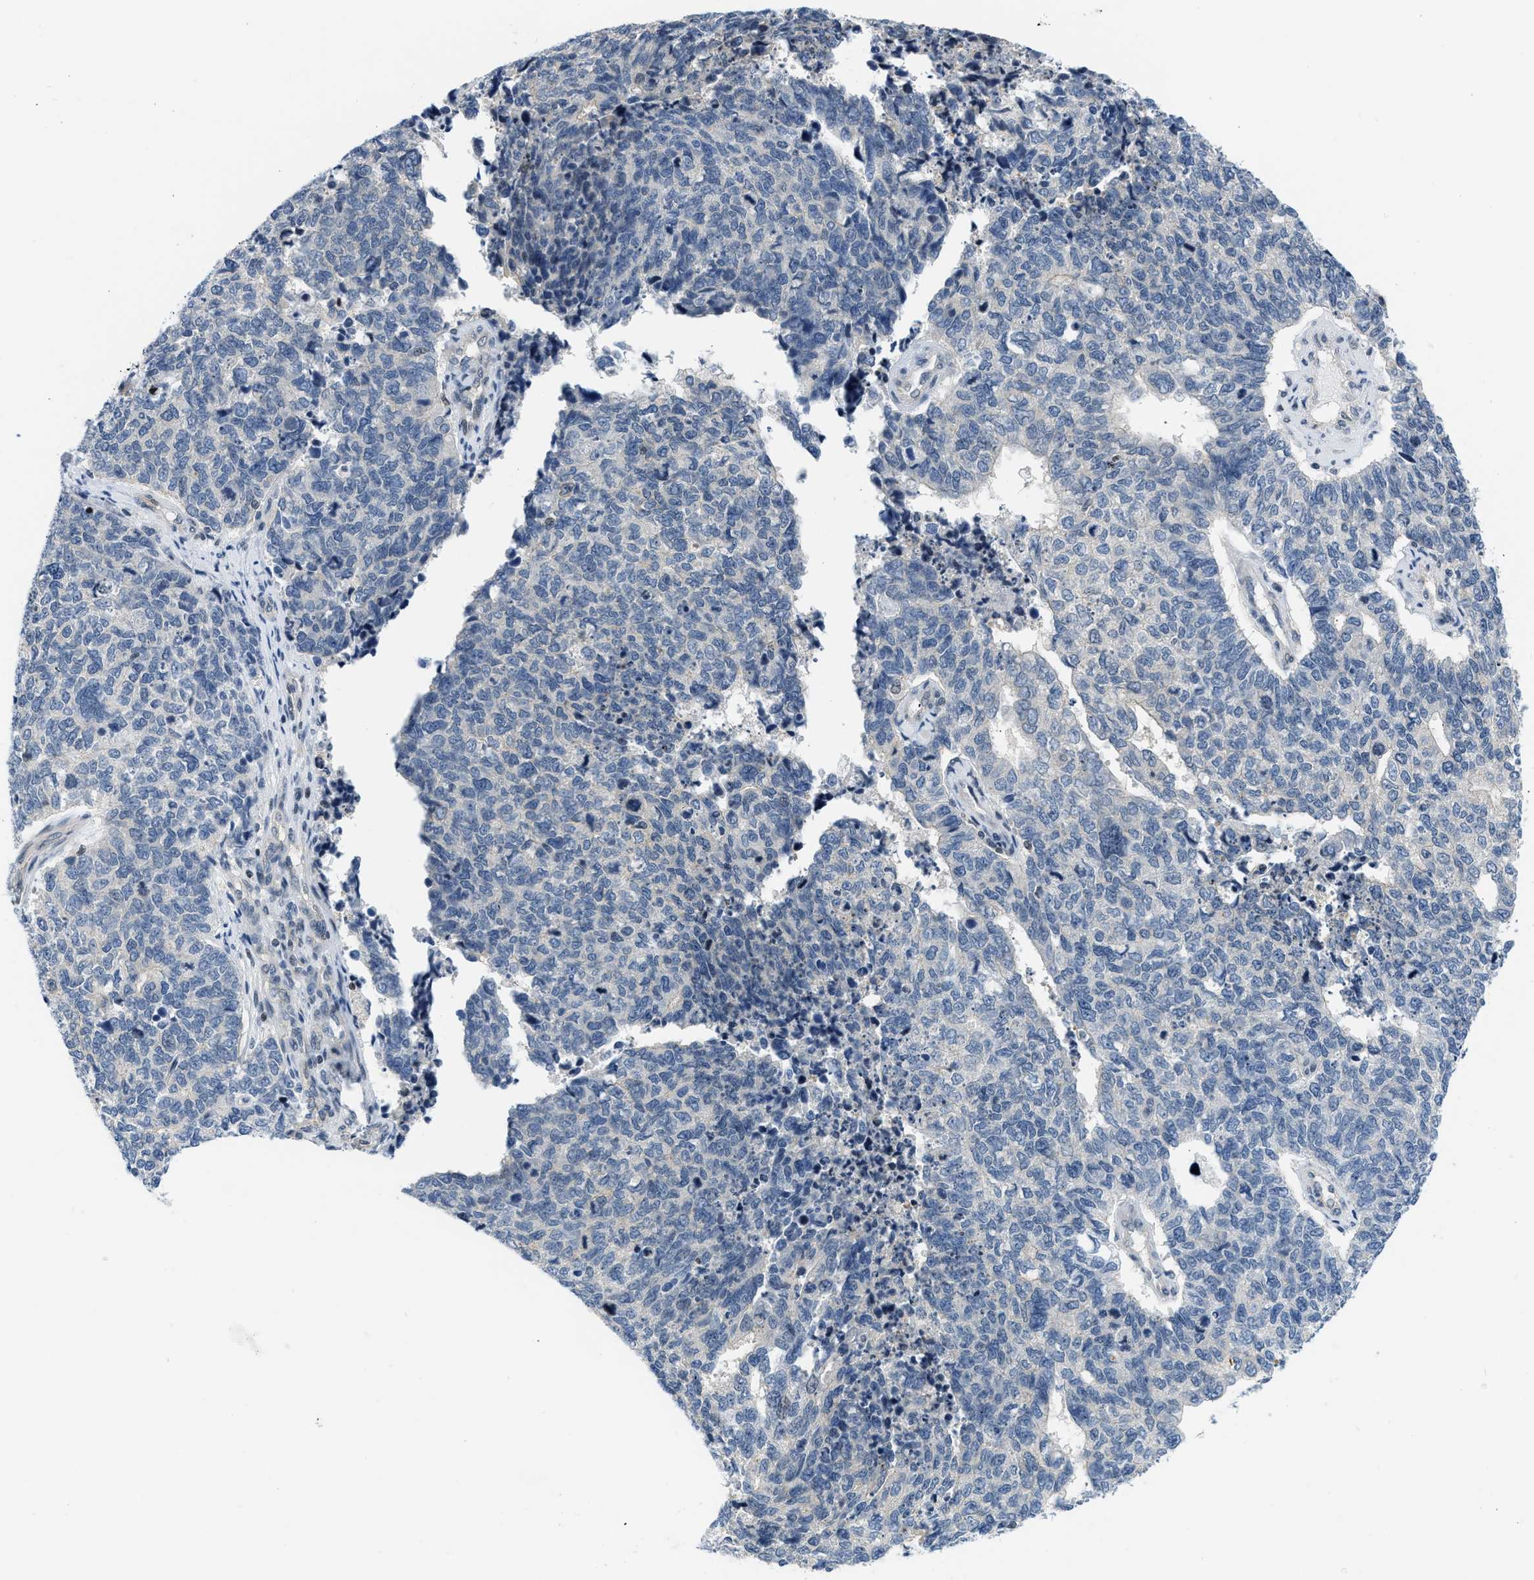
{"staining": {"intensity": "negative", "quantity": "none", "location": "none"}, "tissue": "cervical cancer", "cell_type": "Tumor cells", "image_type": "cancer", "snomed": [{"axis": "morphology", "description": "Squamous cell carcinoma, NOS"}, {"axis": "topography", "description": "Cervix"}], "caption": "Immunohistochemical staining of squamous cell carcinoma (cervical) displays no significant staining in tumor cells.", "gene": "OLIG3", "patient": {"sex": "female", "age": 63}}